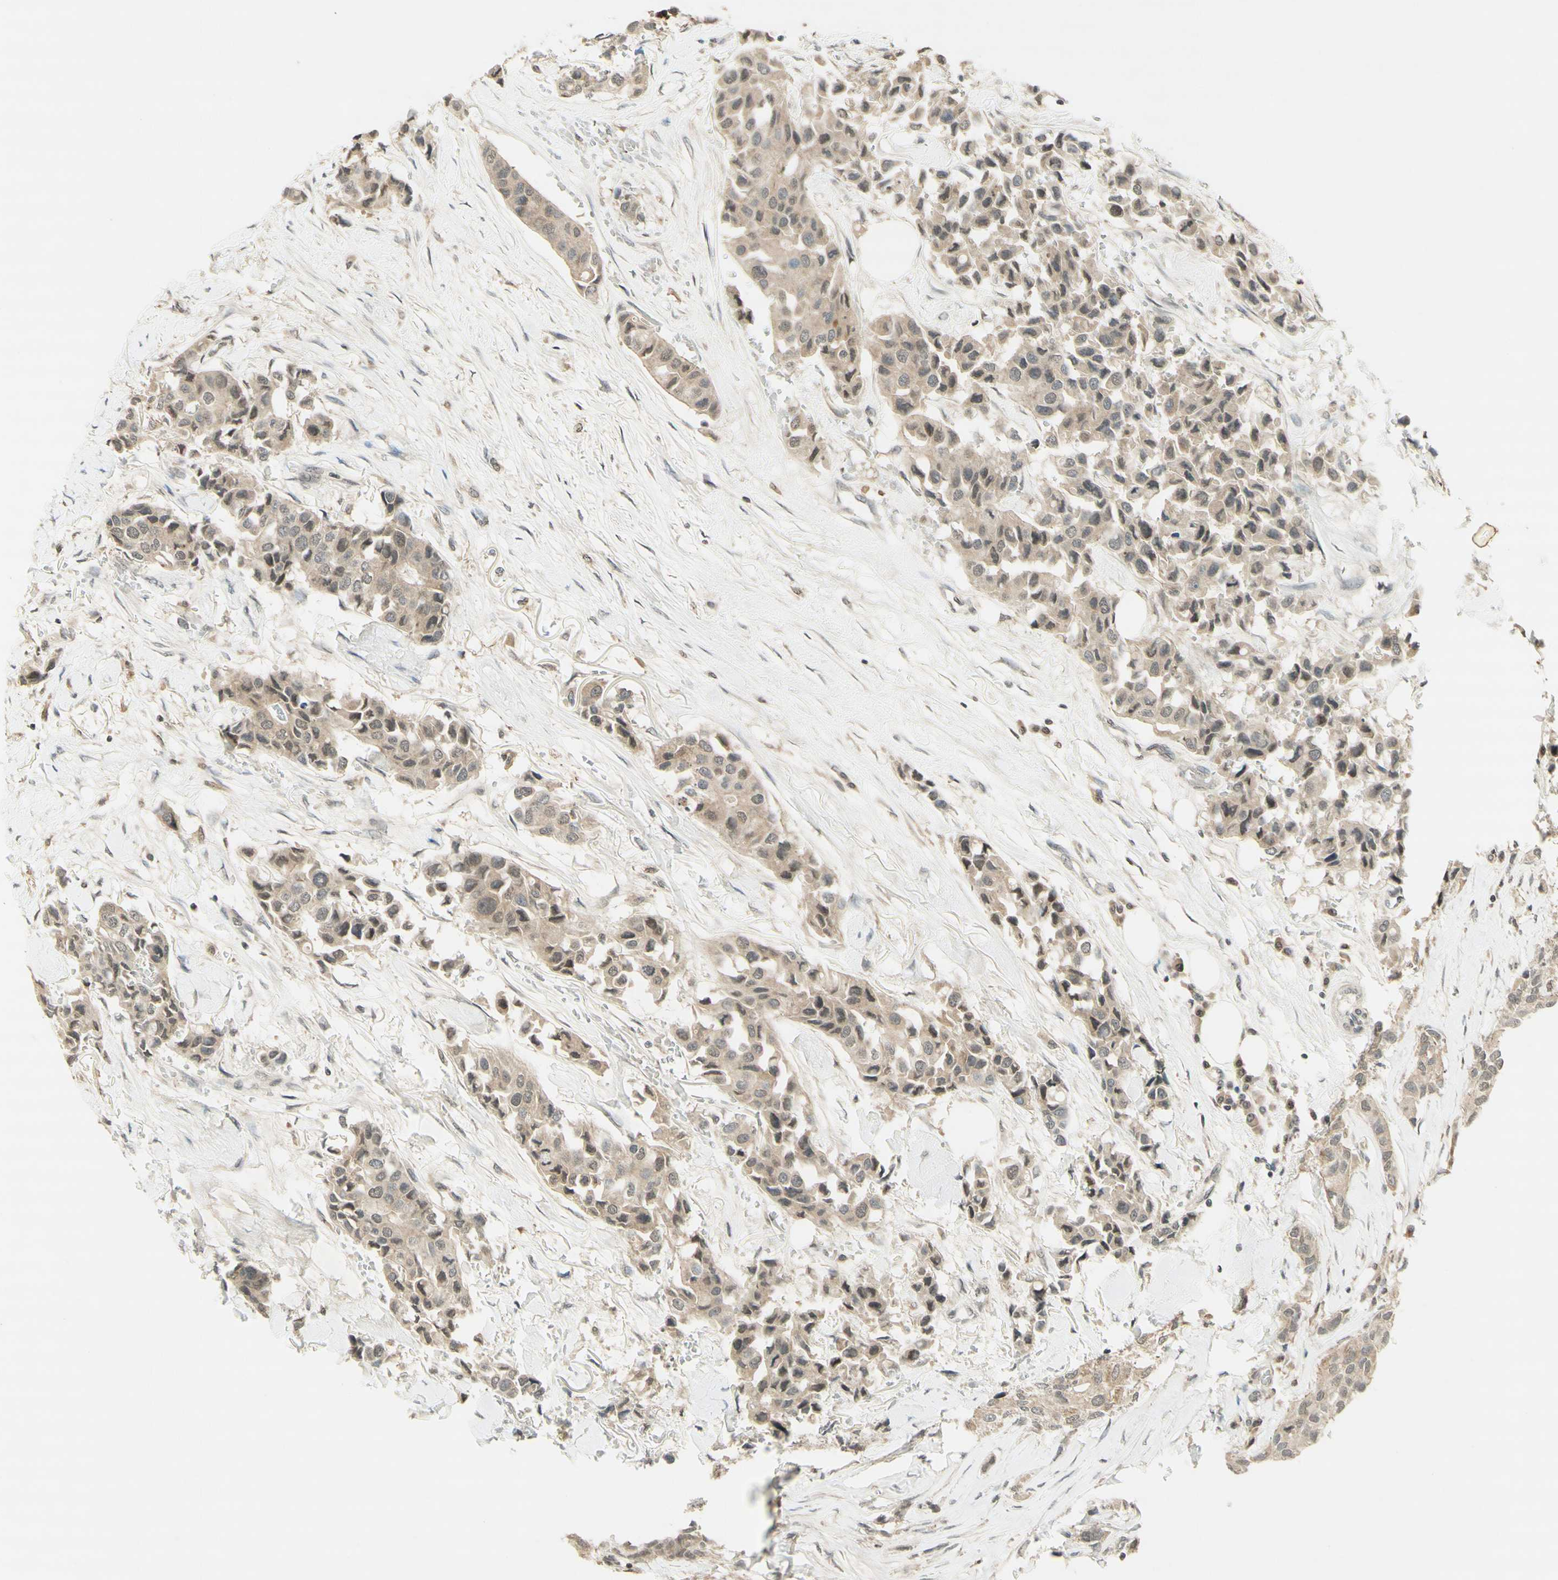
{"staining": {"intensity": "weak", "quantity": ">75%", "location": "cytoplasmic/membranous"}, "tissue": "breast cancer", "cell_type": "Tumor cells", "image_type": "cancer", "snomed": [{"axis": "morphology", "description": "Duct carcinoma"}, {"axis": "topography", "description": "Breast"}], "caption": "Brown immunohistochemical staining in infiltrating ductal carcinoma (breast) shows weak cytoplasmic/membranous staining in approximately >75% of tumor cells. (IHC, brightfield microscopy, high magnification).", "gene": "GLI1", "patient": {"sex": "female", "age": 80}}